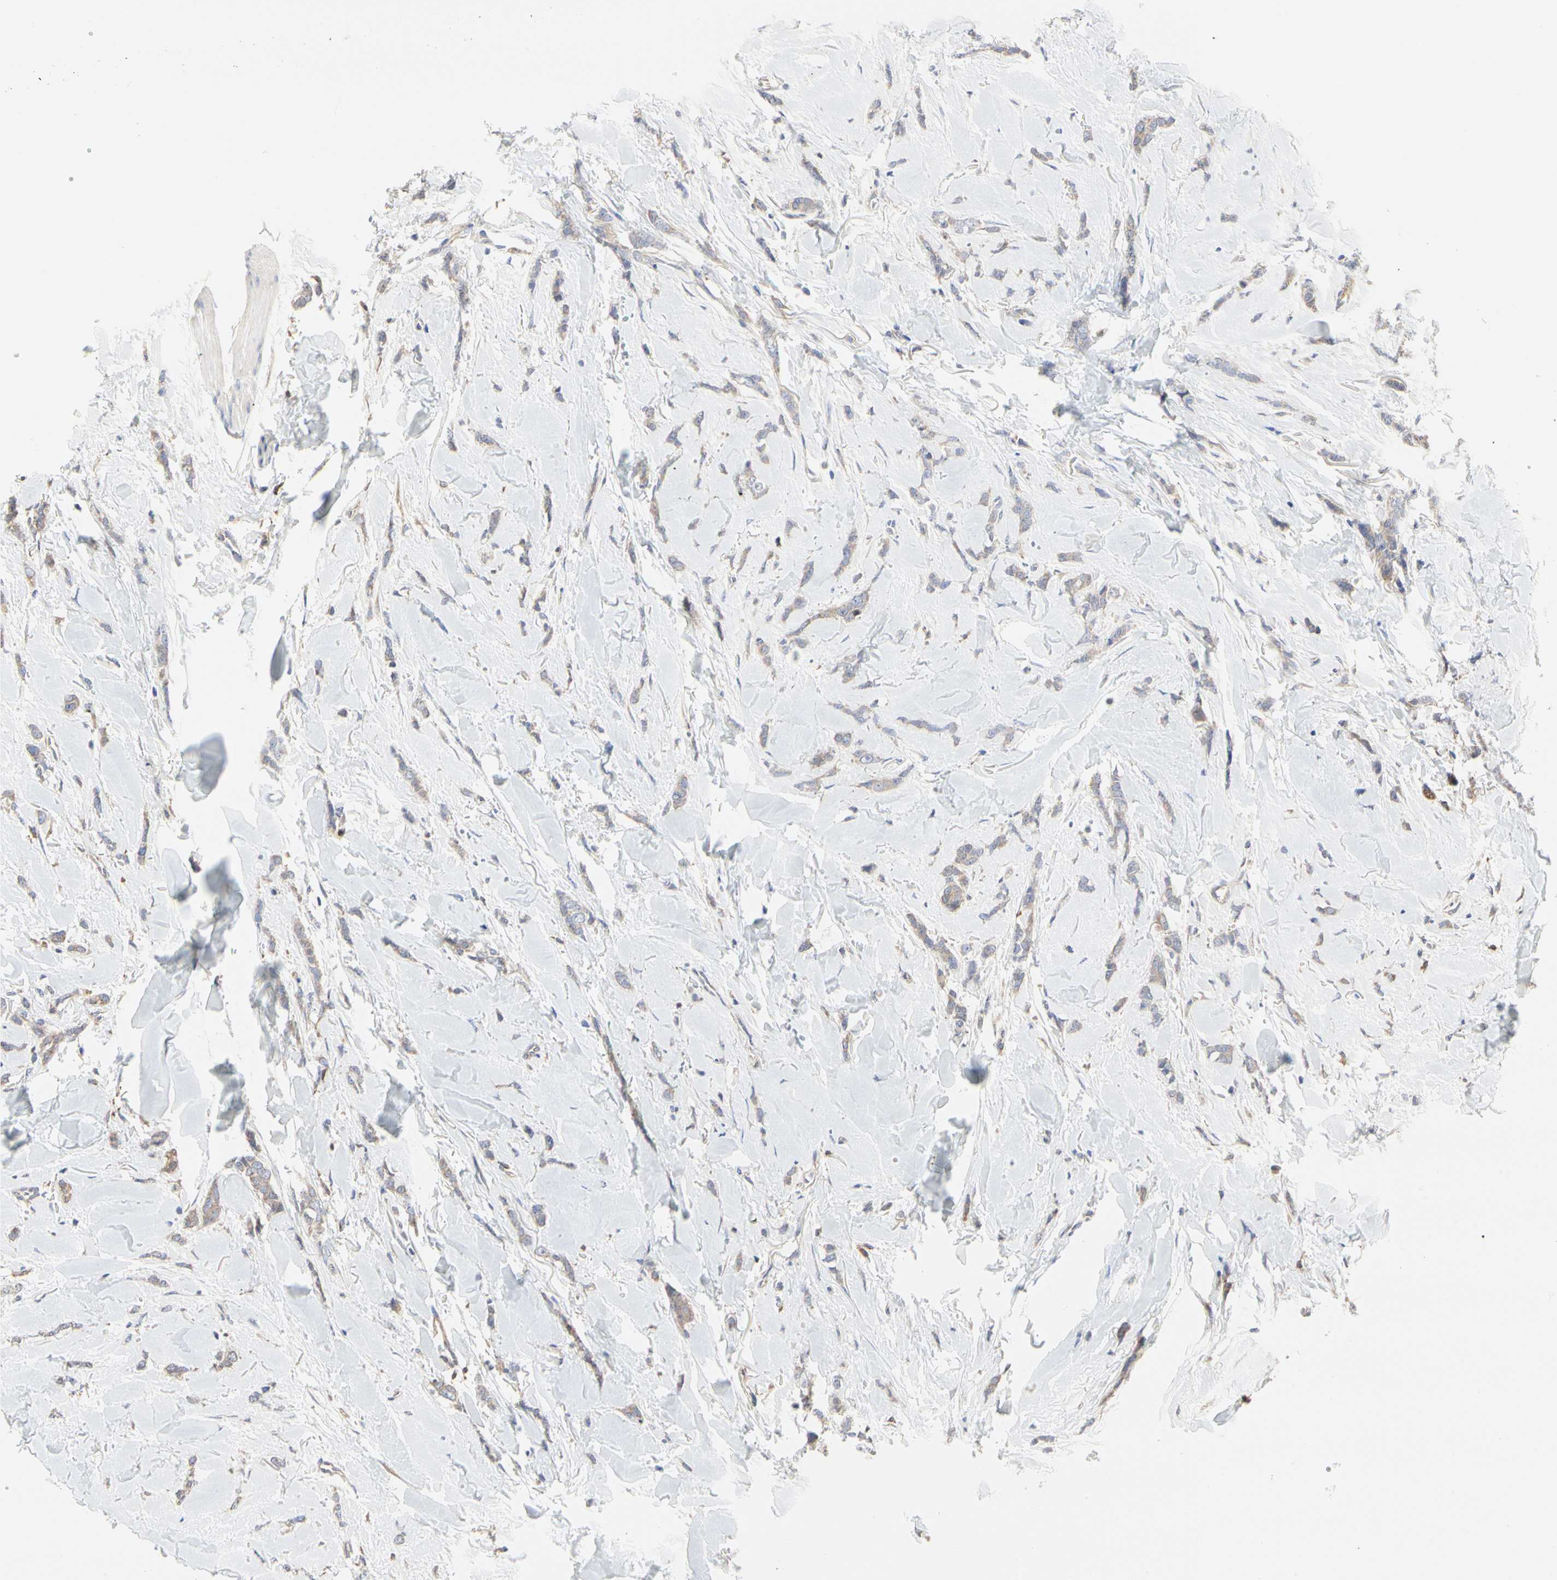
{"staining": {"intensity": "weak", "quantity": ">75%", "location": "cytoplasmic/membranous"}, "tissue": "breast cancer", "cell_type": "Tumor cells", "image_type": "cancer", "snomed": [{"axis": "morphology", "description": "Lobular carcinoma"}, {"axis": "topography", "description": "Skin"}, {"axis": "topography", "description": "Breast"}], "caption": "Human breast cancer (lobular carcinoma) stained with a brown dye exhibits weak cytoplasmic/membranous positive staining in about >75% of tumor cells.", "gene": "C3orf52", "patient": {"sex": "female", "age": 46}}